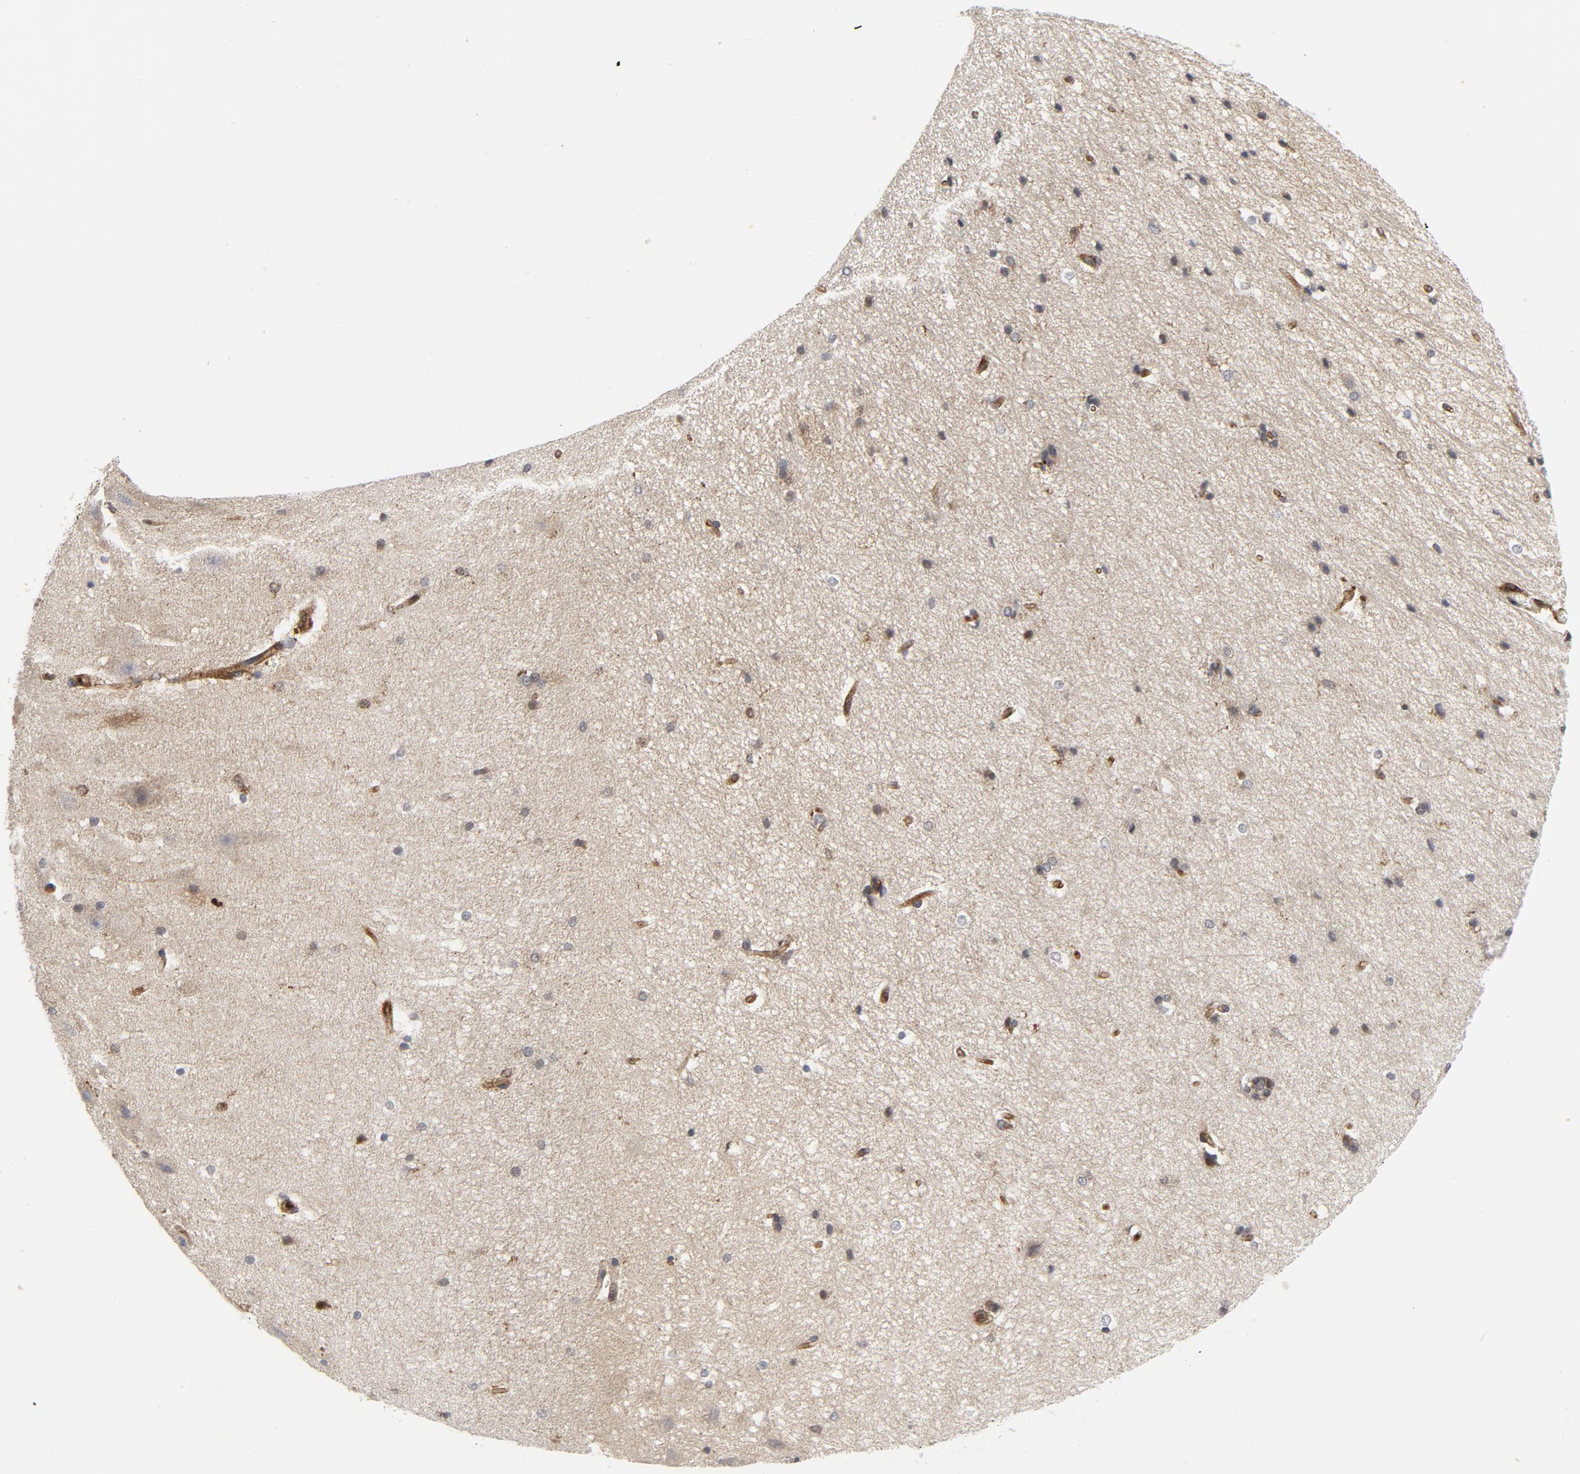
{"staining": {"intensity": "weak", "quantity": "25%-75%", "location": "cytoplasmic/membranous"}, "tissue": "hippocampus", "cell_type": "Glial cells", "image_type": "normal", "snomed": [{"axis": "morphology", "description": "Normal tissue, NOS"}, {"axis": "topography", "description": "Hippocampus"}], "caption": "A brown stain highlights weak cytoplasmic/membranous positivity of a protein in glial cells of unremarkable hippocampus. The staining was performed using DAB (3,3'-diaminobenzidine), with brown indicating positive protein expression. Nuclei are stained blue with hematoxylin.", "gene": "YES1", "patient": {"sex": "female", "age": 19}}